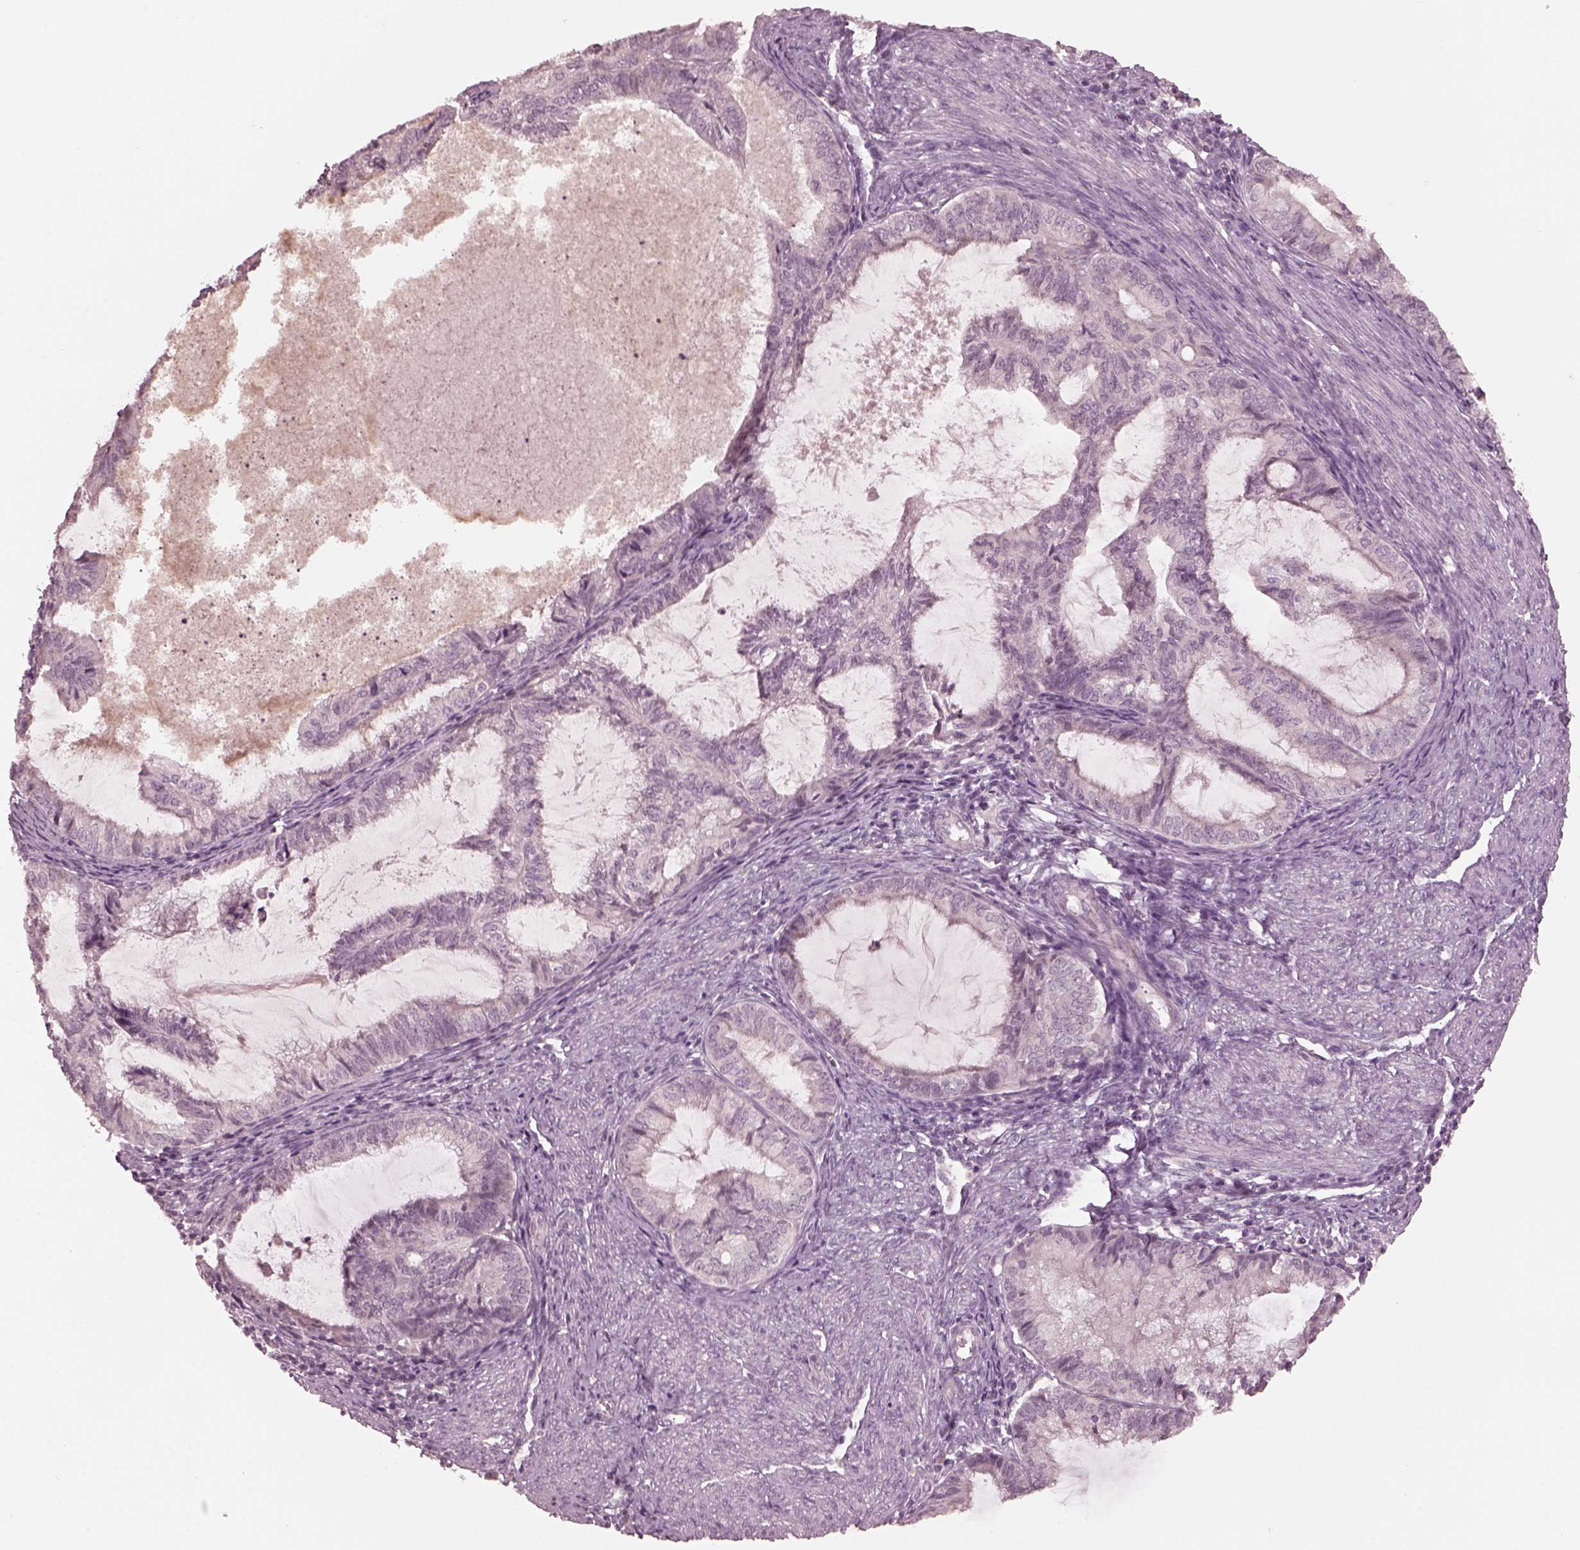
{"staining": {"intensity": "negative", "quantity": "none", "location": "none"}, "tissue": "endometrial cancer", "cell_type": "Tumor cells", "image_type": "cancer", "snomed": [{"axis": "morphology", "description": "Adenocarcinoma, NOS"}, {"axis": "topography", "description": "Endometrium"}], "caption": "Immunohistochemistry (IHC) micrograph of neoplastic tissue: human adenocarcinoma (endometrial) stained with DAB (3,3'-diaminobenzidine) displays no significant protein staining in tumor cells. (DAB IHC with hematoxylin counter stain).", "gene": "RGS7", "patient": {"sex": "female", "age": 86}}